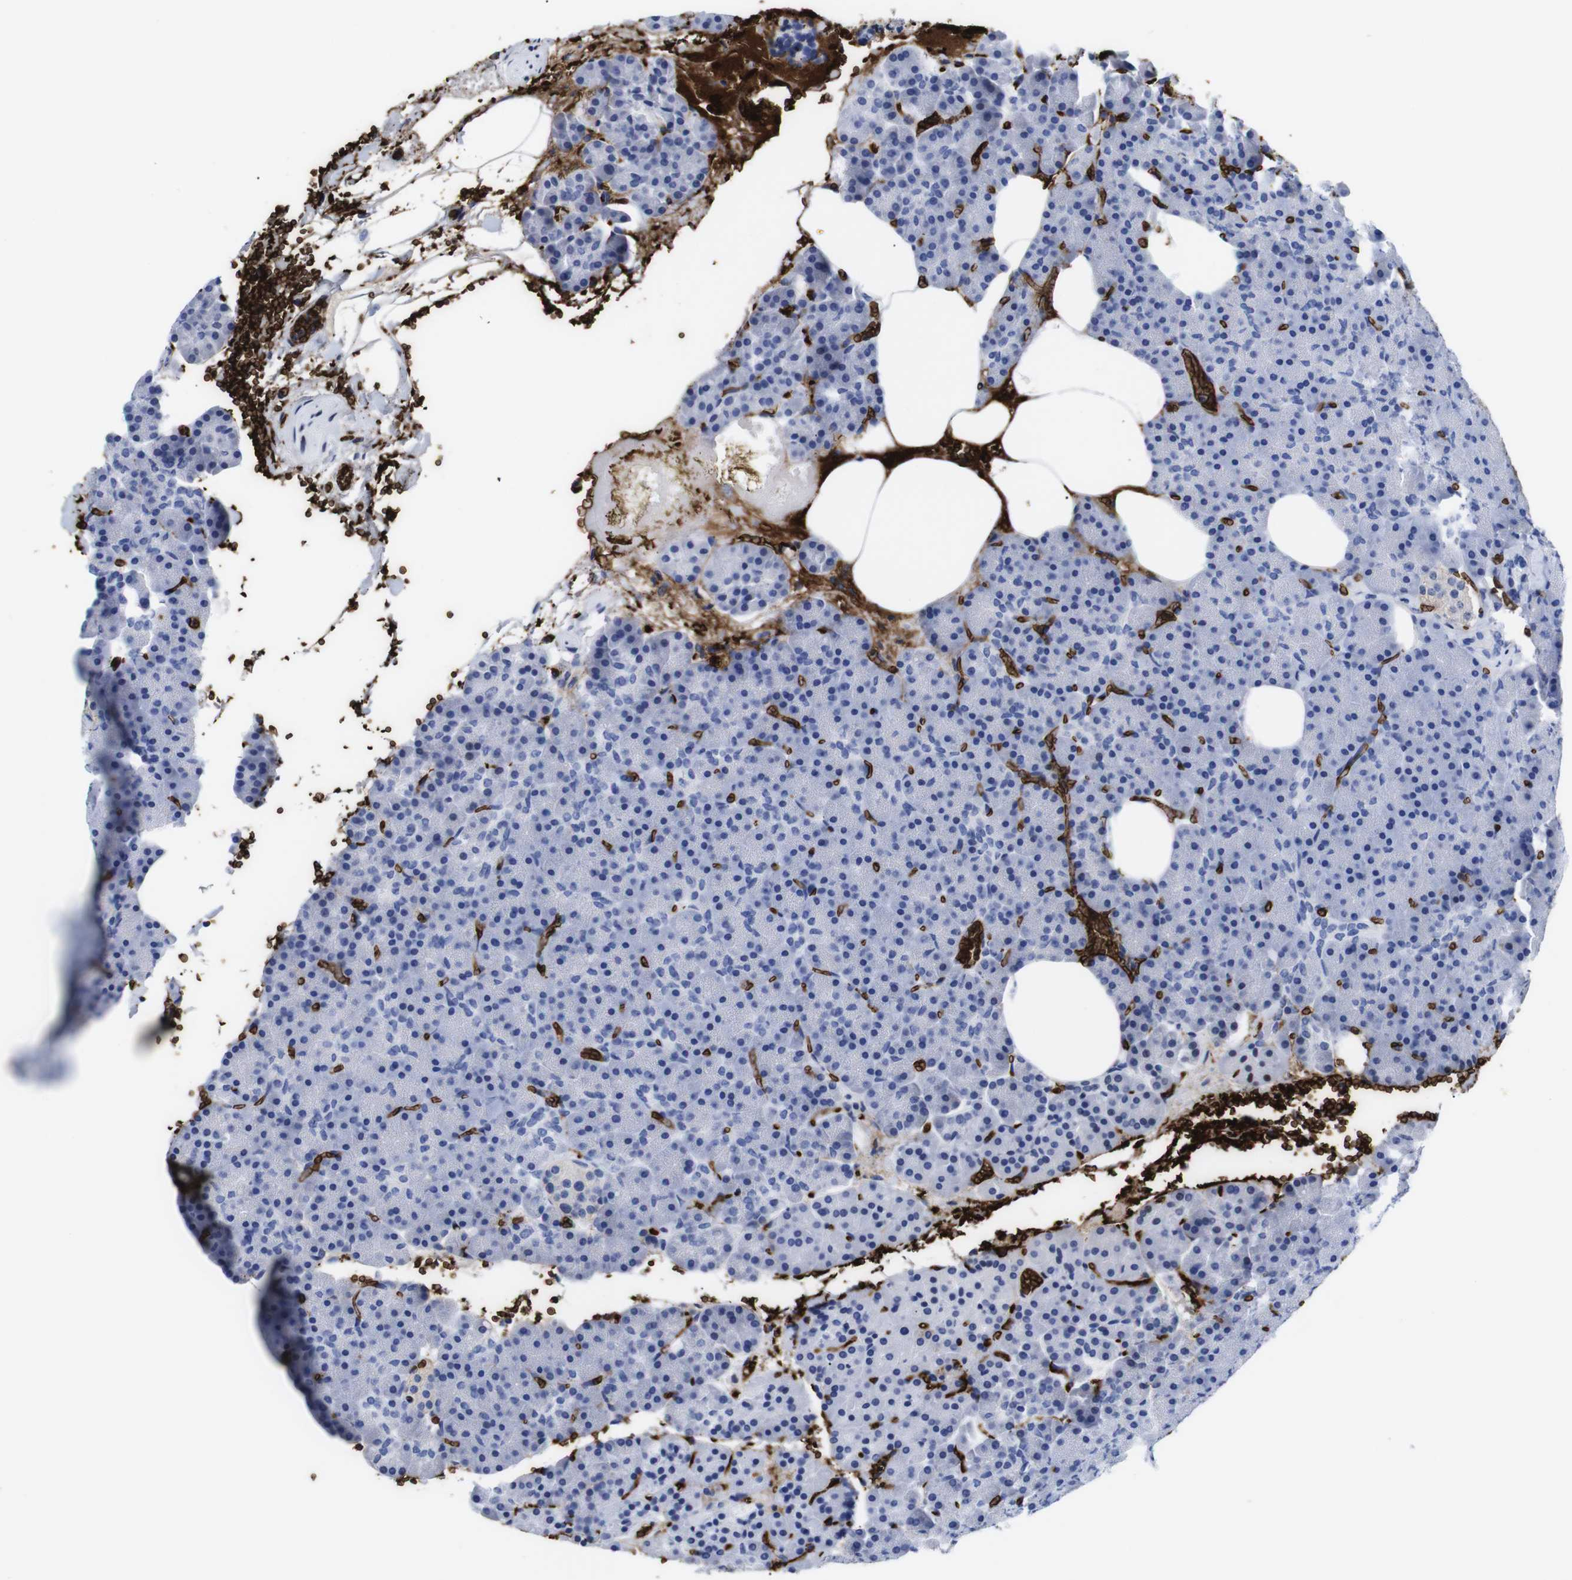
{"staining": {"intensity": "negative", "quantity": "none", "location": "none"}, "tissue": "pancreas", "cell_type": "Exocrine glandular cells", "image_type": "normal", "snomed": [{"axis": "morphology", "description": "Normal tissue, NOS"}, {"axis": "topography", "description": "Pancreas"}], "caption": "Pancreas stained for a protein using immunohistochemistry reveals no staining exocrine glandular cells.", "gene": "S1PR2", "patient": {"sex": "female", "age": 35}}